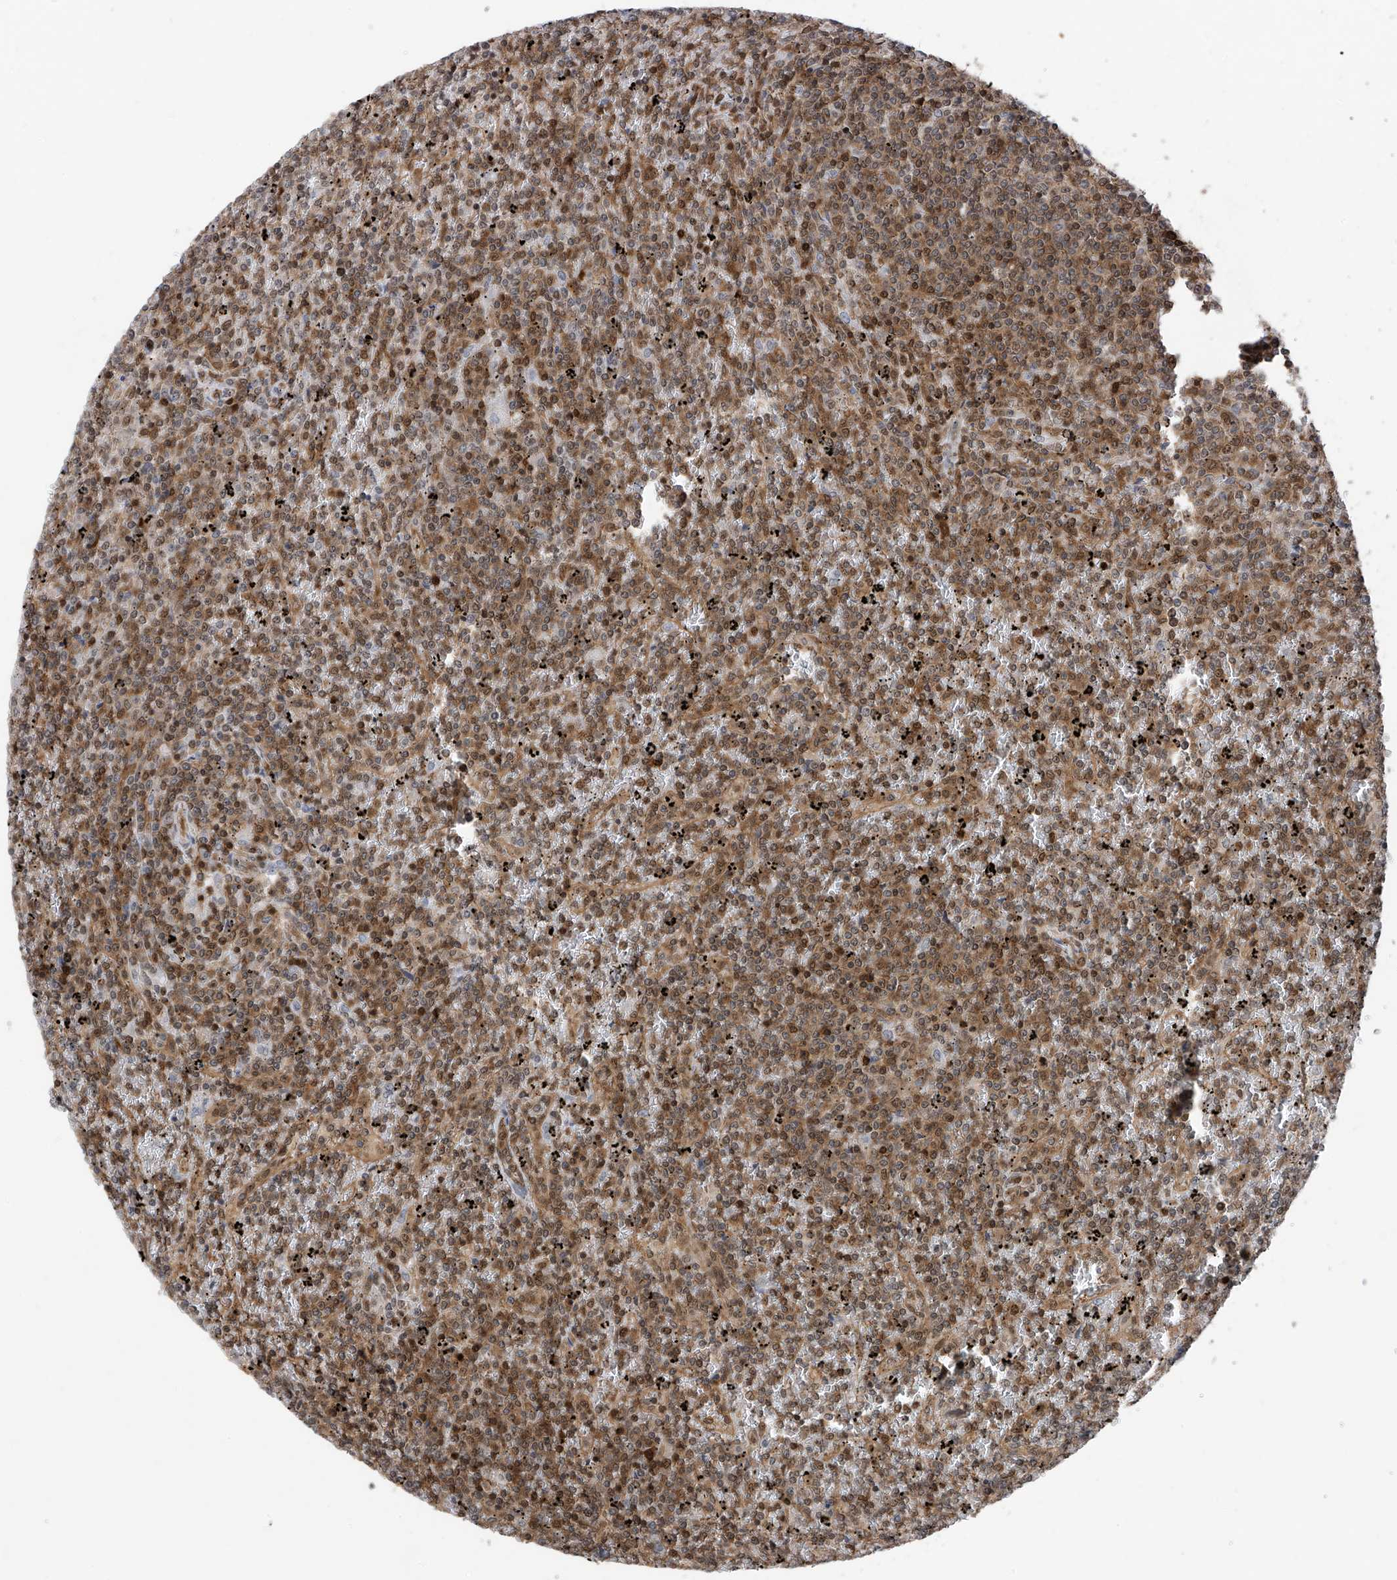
{"staining": {"intensity": "moderate", "quantity": "25%-75%", "location": "cytoplasmic/membranous,nuclear"}, "tissue": "lymphoma", "cell_type": "Tumor cells", "image_type": "cancer", "snomed": [{"axis": "morphology", "description": "Malignant lymphoma, non-Hodgkin's type, Low grade"}, {"axis": "topography", "description": "Spleen"}], "caption": "Low-grade malignant lymphoma, non-Hodgkin's type tissue demonstrates moderate cytoplasmic/membranous and nuclear positivity in about 25%-75% of tumor cells", "gene": "DNAJC9", "patient": {"sex": "female", "age": 19}}